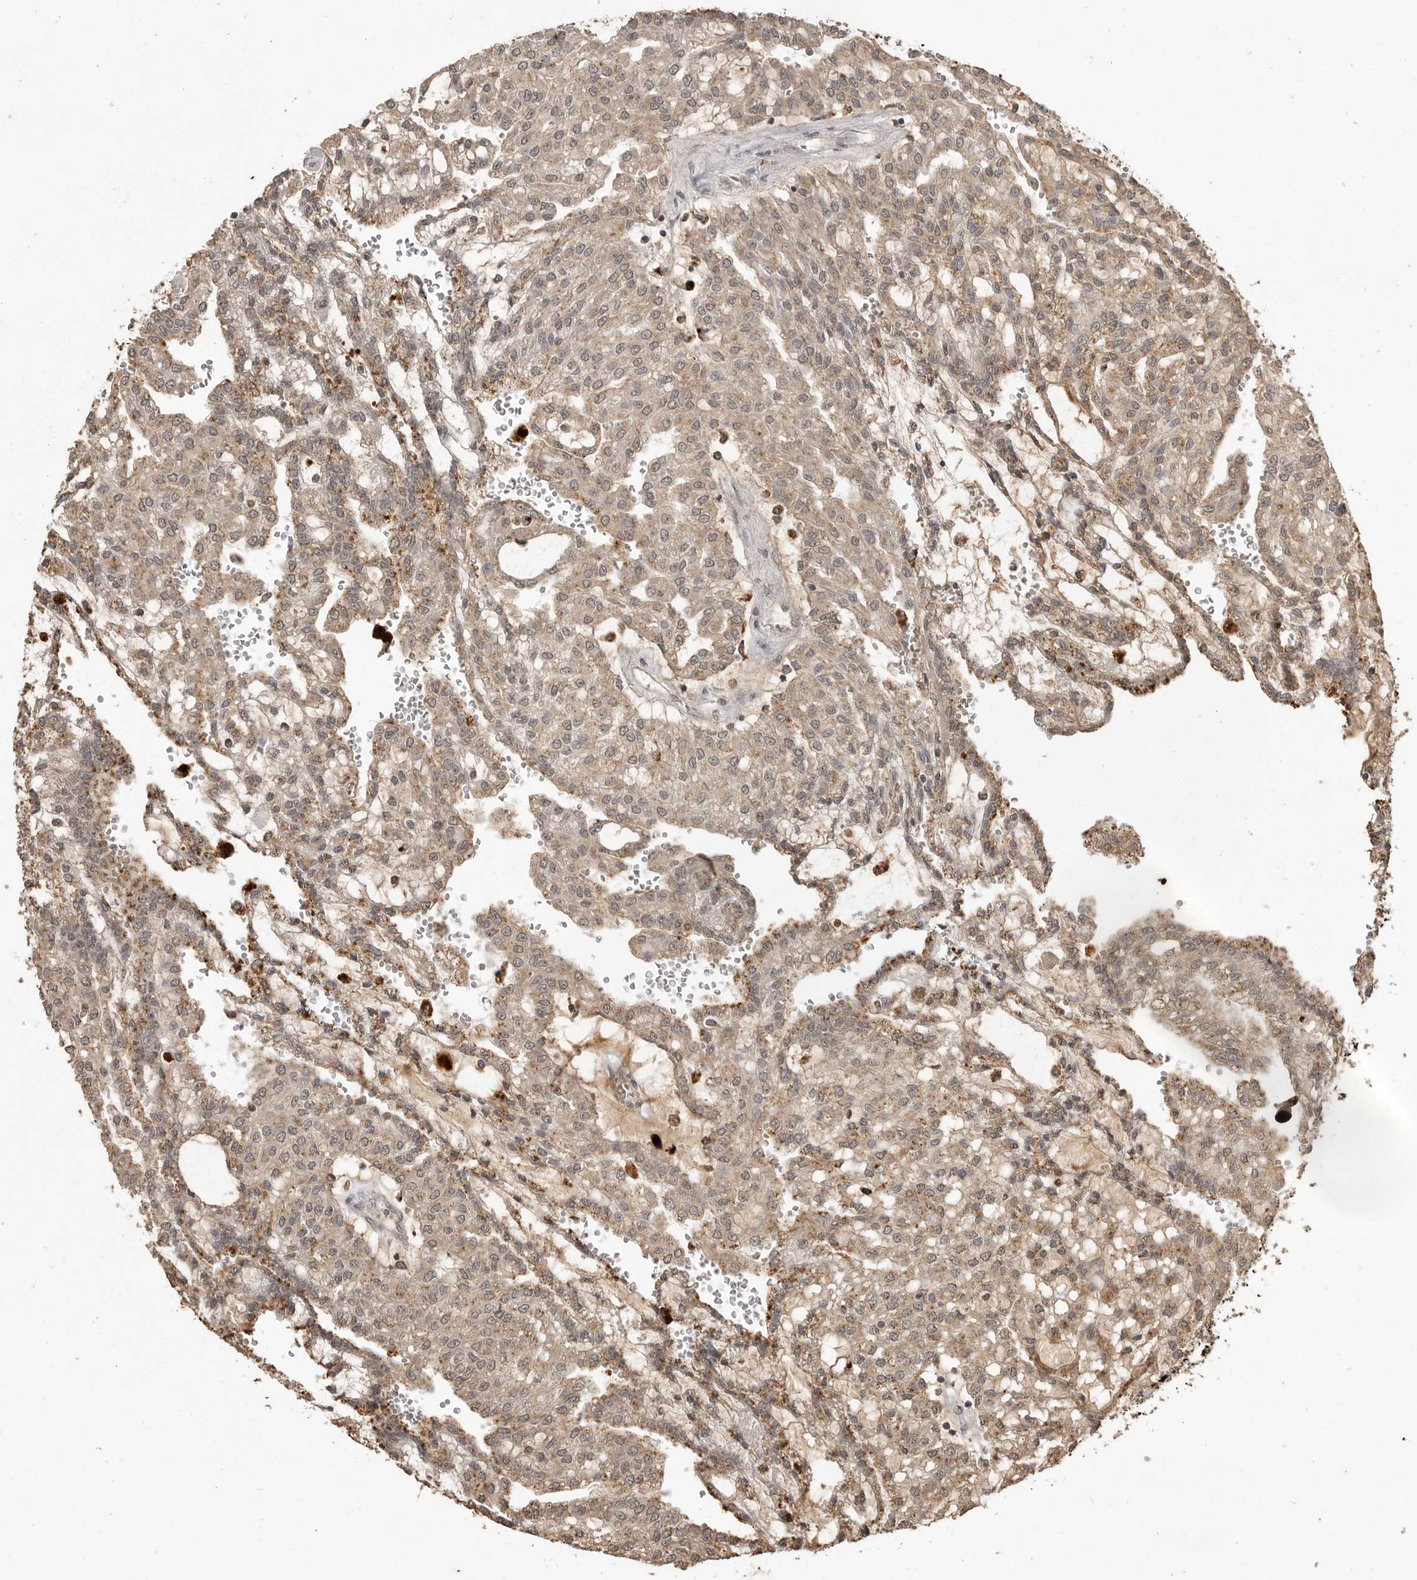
{"staining": {"intensity": "weak", "quantity": ">75%", "location": "cytoplasmic/membranous"}, "tissue": "renal cancer", "cell_type": "Tumor cells", "image_type": "cancer", "snomed": [{"axis": "morphology", "description": "Adenocarcinoma, NOS"}, {"axis": "topography", "description": "Kidney"}], "caption": "Tumor cells show low levels of weak cytoplasmic/membranous positivity in approximately >75% of cells in renal adenocarcinoma.", "gene": "CTF1", "patient": {"sex": "male", "age": 63}}